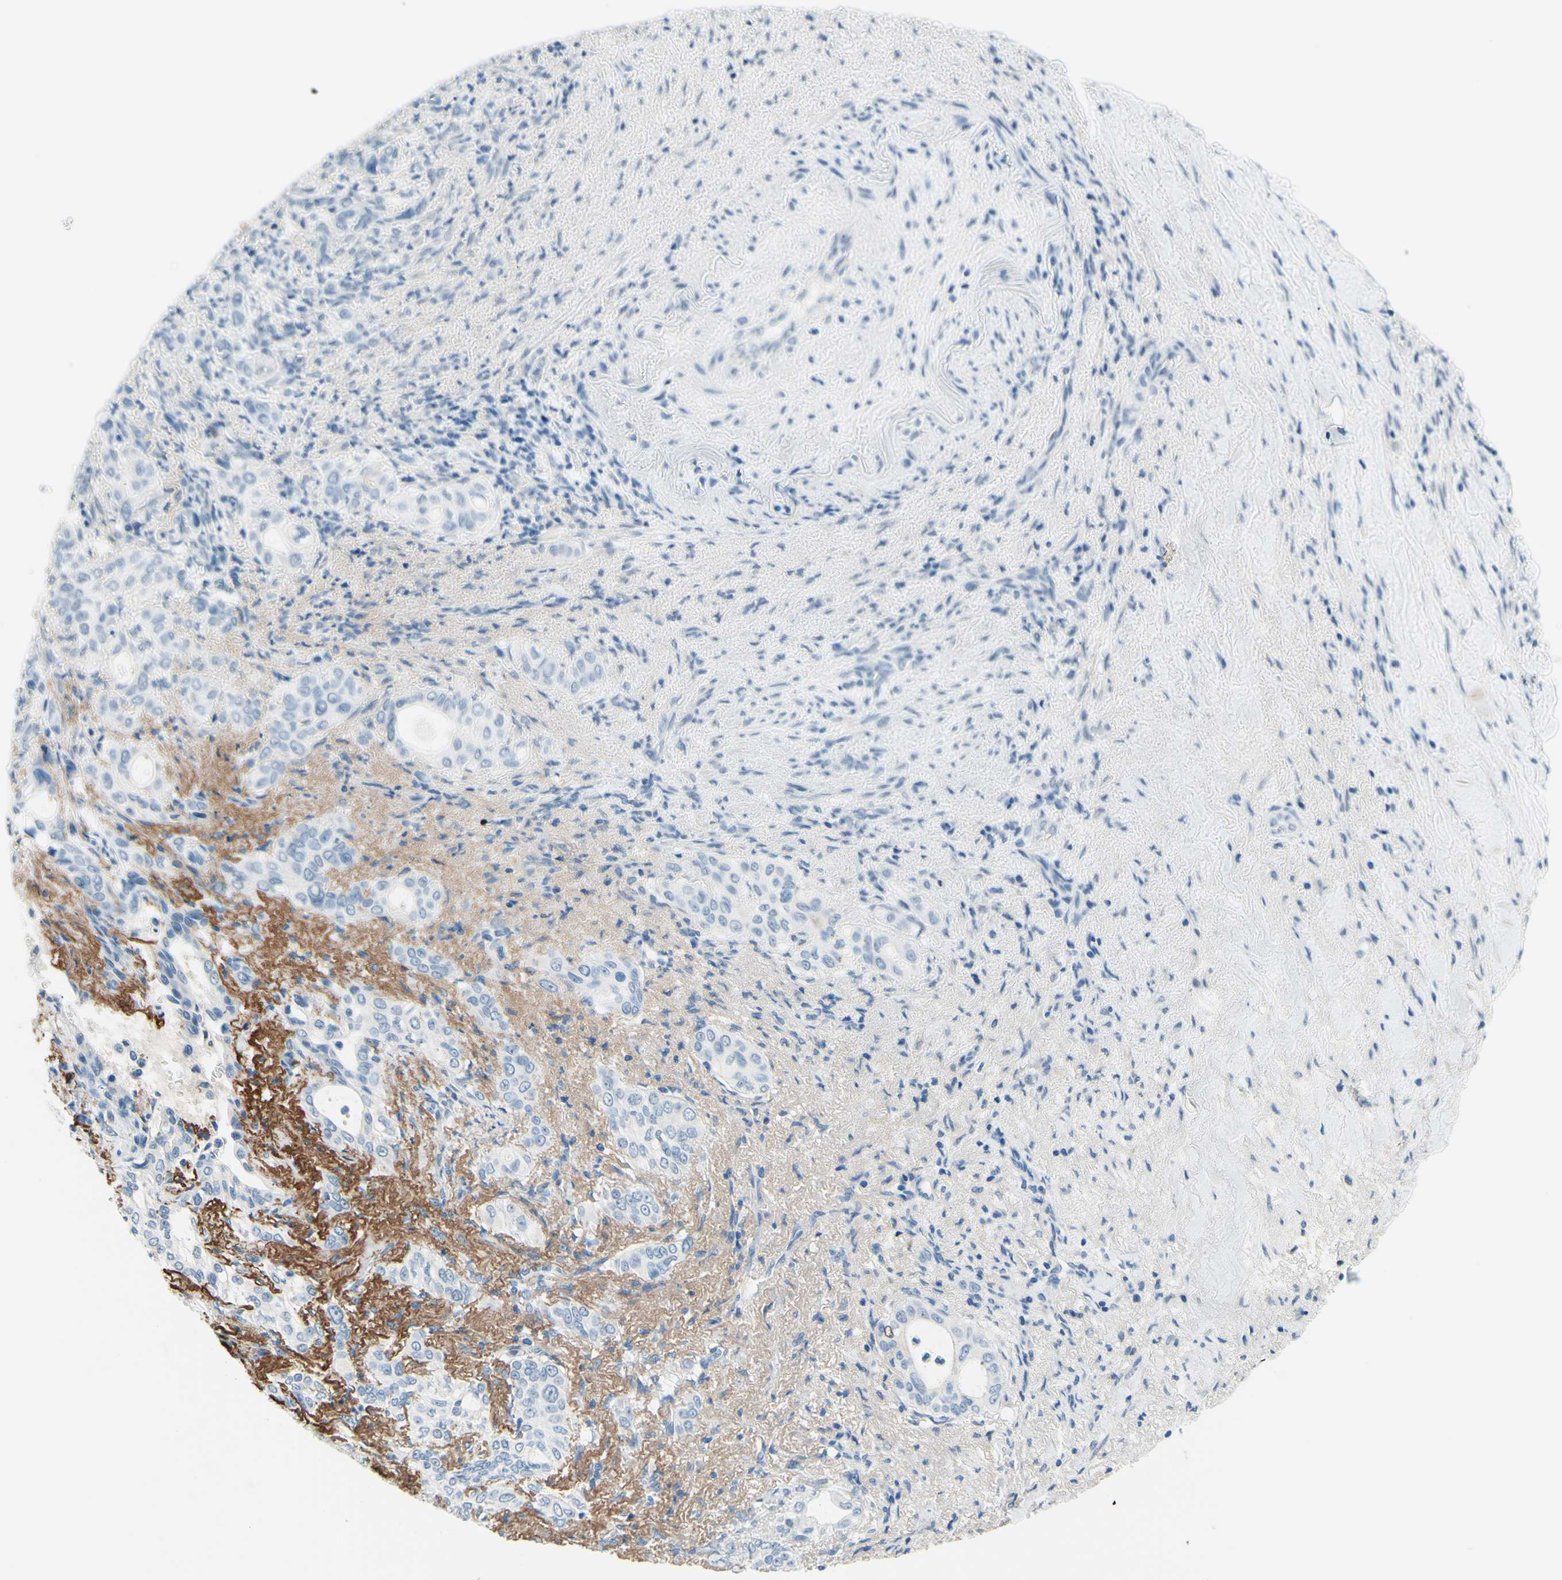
{"staining": {"intensity": "negative", "quantity": "none", "location": "none"}, "tissue": "liver cancer", "cell_type": "Tumor cells", "image_type": "cancer", "snomed": [{"axis": "morphology", "description": "Cholangiocarcinoma"}, {"axis": "topography", "description": "Liver"}], "caption": "Cholangiocarcinoma (liver) was stained to show a protein in brown. There is no significant staining in tumor cells.", "gene": "PASD1", "patient": {"sex": "female", "age": 67}}